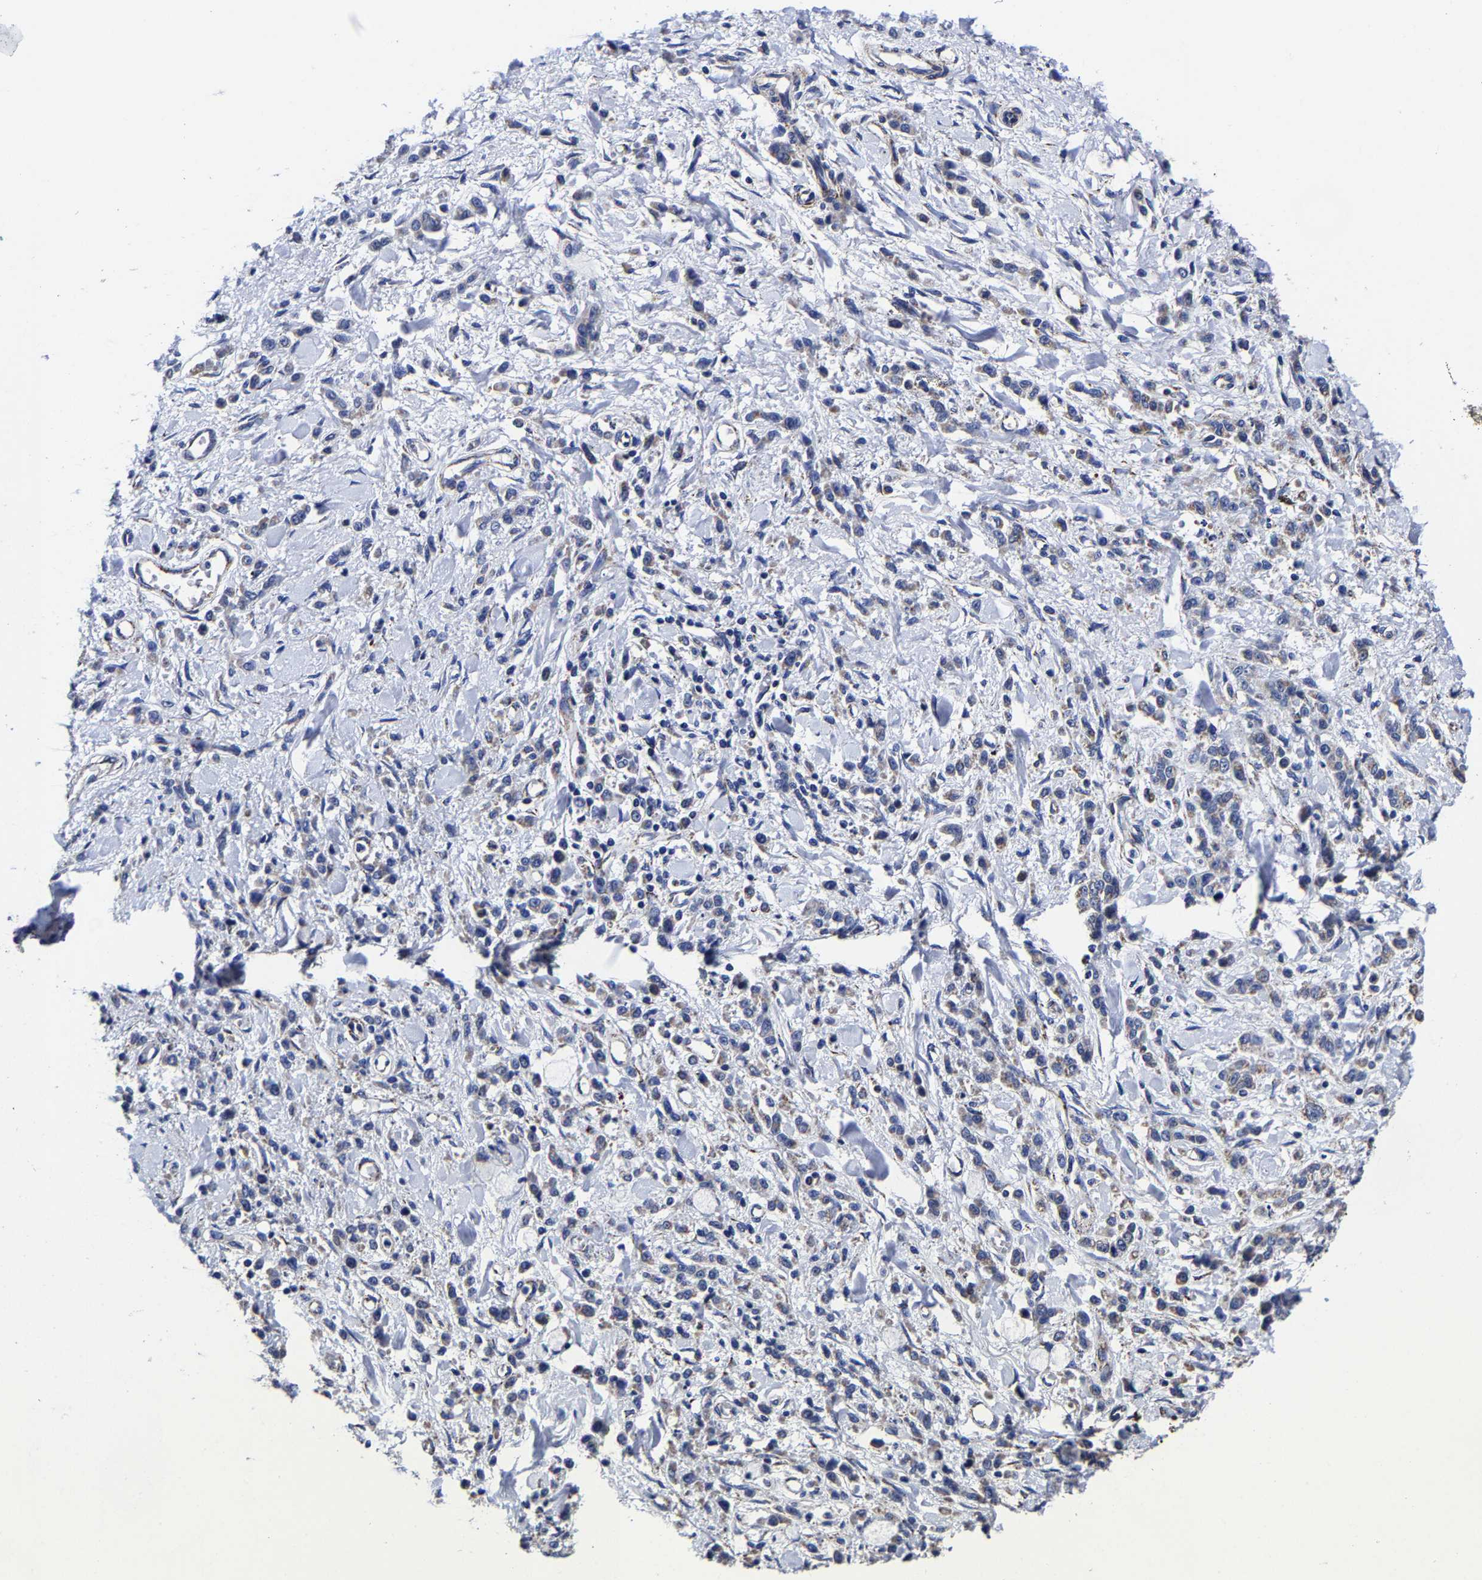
{"staining": {"intensity": "negative", "quantity": "none", "location": "none"}, "tissue": "stomach cancer", "cell_type": "Tumor cells", "image_type": "cancer", "snomed": [{"axis": "morphology", "description": "Normal tissue, NOS"}, {"axis": "morphology", "description": "Adenocarcinoma, NOS"}, {"axis": "topography", "description": "Stomach"}], "caption": "DAB immunohistochemical staining of human adenocarcinoma (stomach) demonstrates no significant expression in tumor cells. The staining is performed using DAB (3,3'-diaminobenzidine) brown chromogen with nuclei counter-stained in using hematoxylin.", "gene": "AASS", "patient": {"sex": "male", "age": 82}}